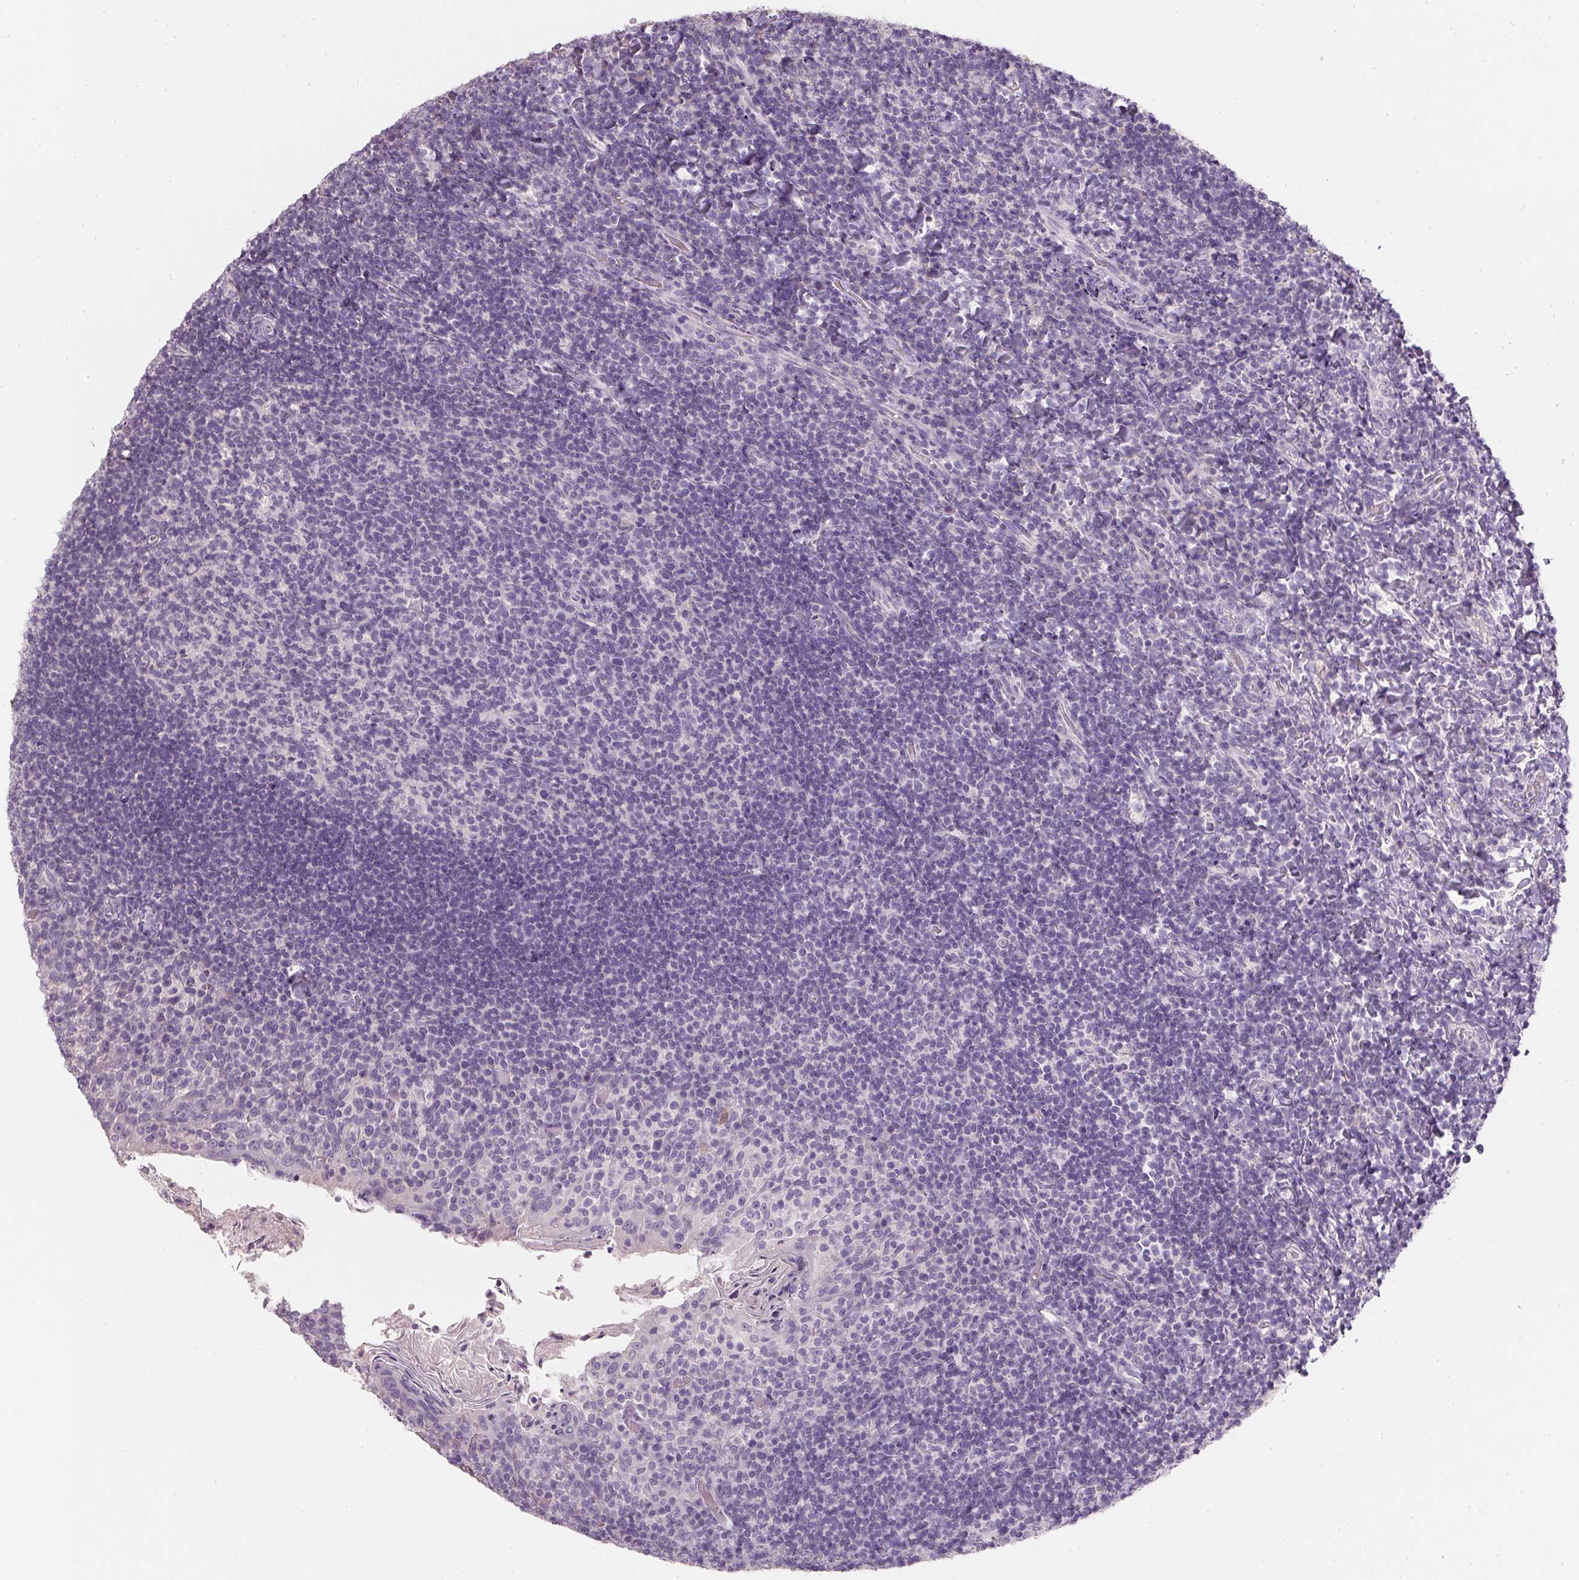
{"staining": {"intensity": "negative", "quantity": "none", "location": "none"}, "tissue": "tonsil", "cell_type": "Germinal center cells", "image_type": "normal", "snomed": [{"axis": "morphology", "description": "Normal tissue, NOS"}, {"axis": "topography", "description": "Tonsil"}], "caption": "The micrograph exhibits no staining of germinal center cells in unremarkable tonsil.", "gene": "HSD17B1", "patient": {"sex": "female", "age": 10}}